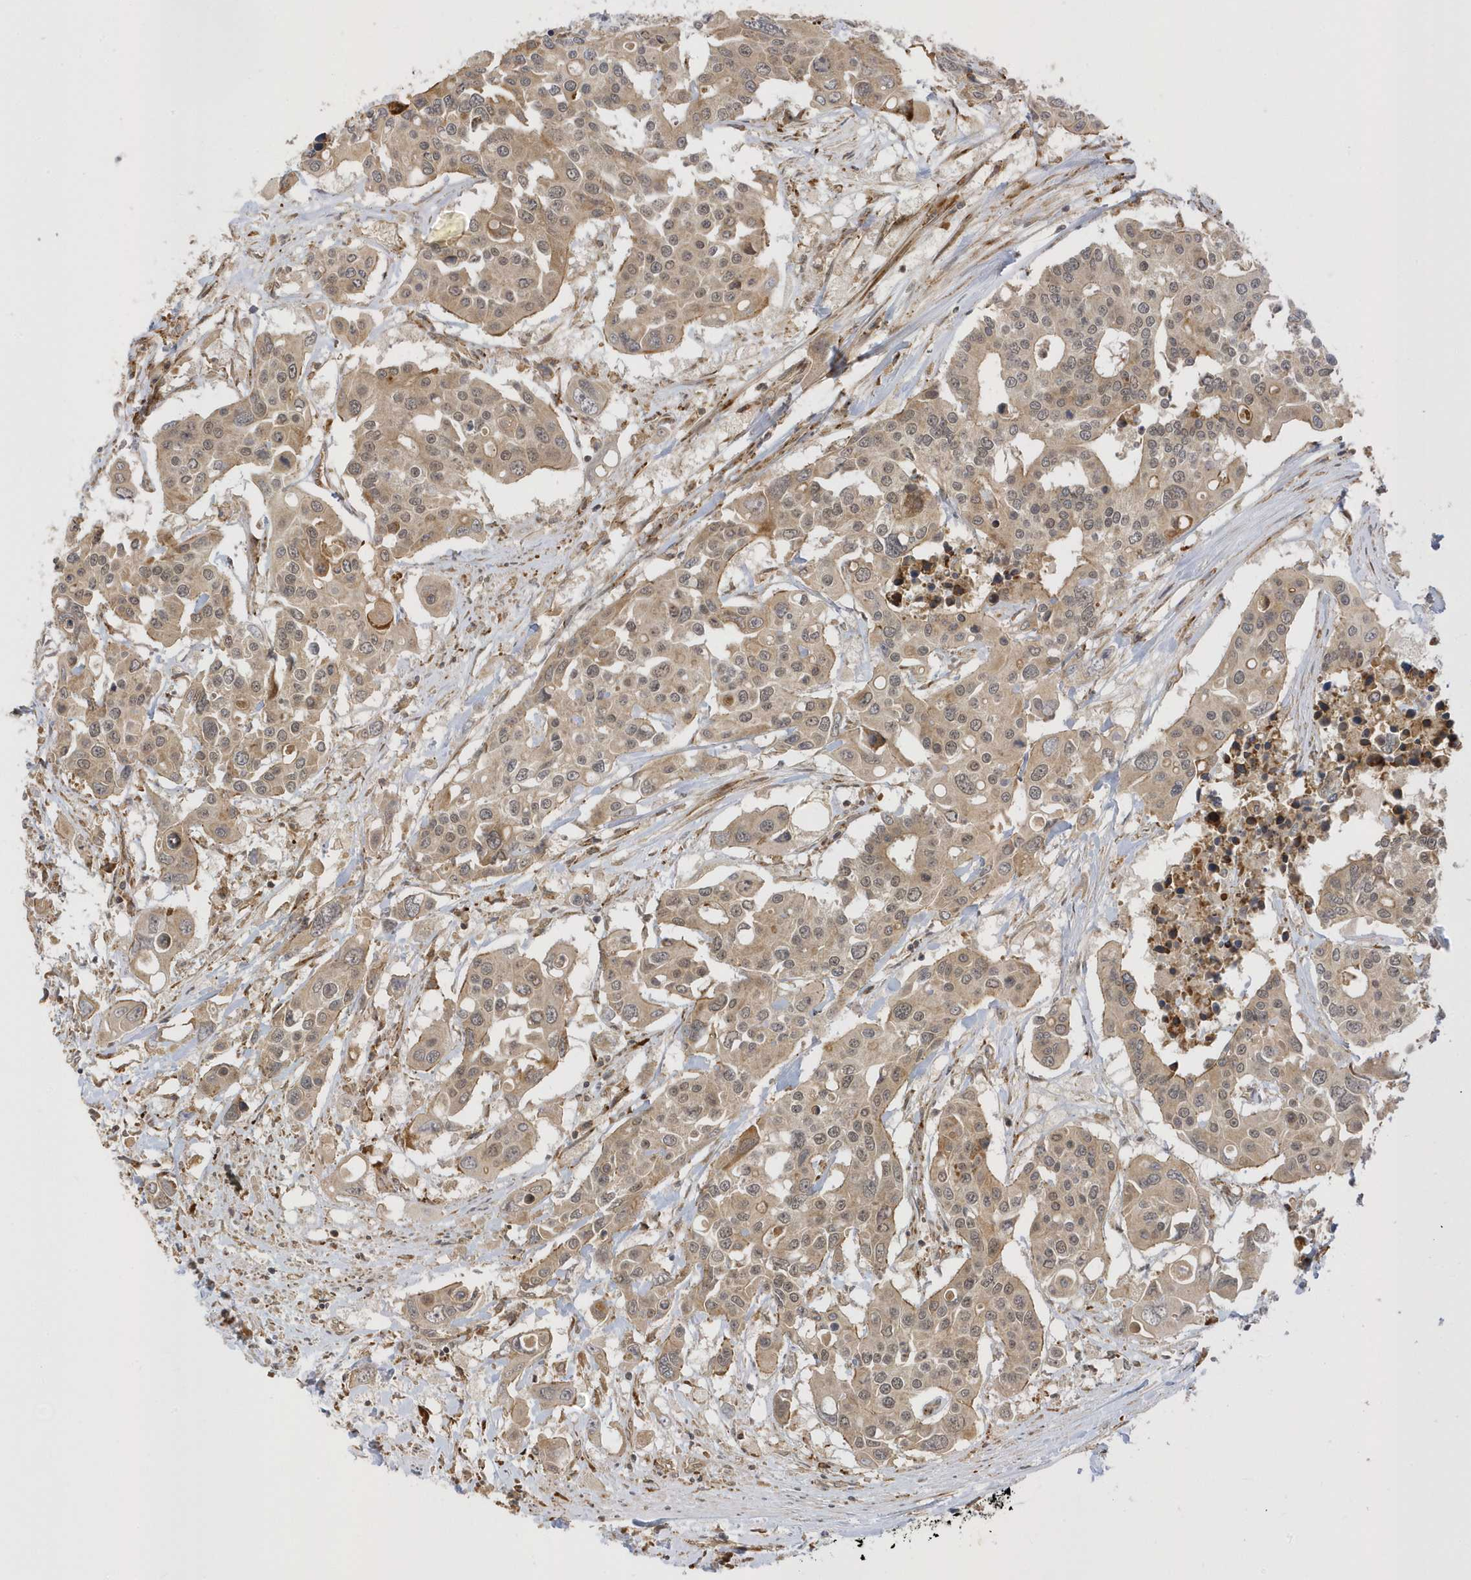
{"staining": {"intensity": "moderate", "quantity": ">75%", "location": "cytoplasmic/membranous,nuclear"}, "tissue": "colorectal cancer", "cell_type": "Tumor cells", "image_type": "cancer", "snomed": [{"axis": "morphology", "description": "Adenocarcinoma, NOS"}, {"axis": "topography", "description": "Colon"}], "caption": "Protein staining reveals moderate cytoplasmic/membranous and nuclear staining in about >75% of tumor cells in adenocarcinoma (colorectal). The staining was performed using DAB (3,3'-diaminobenzidine), with brown indicating positive protein expression. Nuclei are stained blue with hematoxylin.", "gene": "METTL21A", "patient": {"sex": "male", "age": 77}}